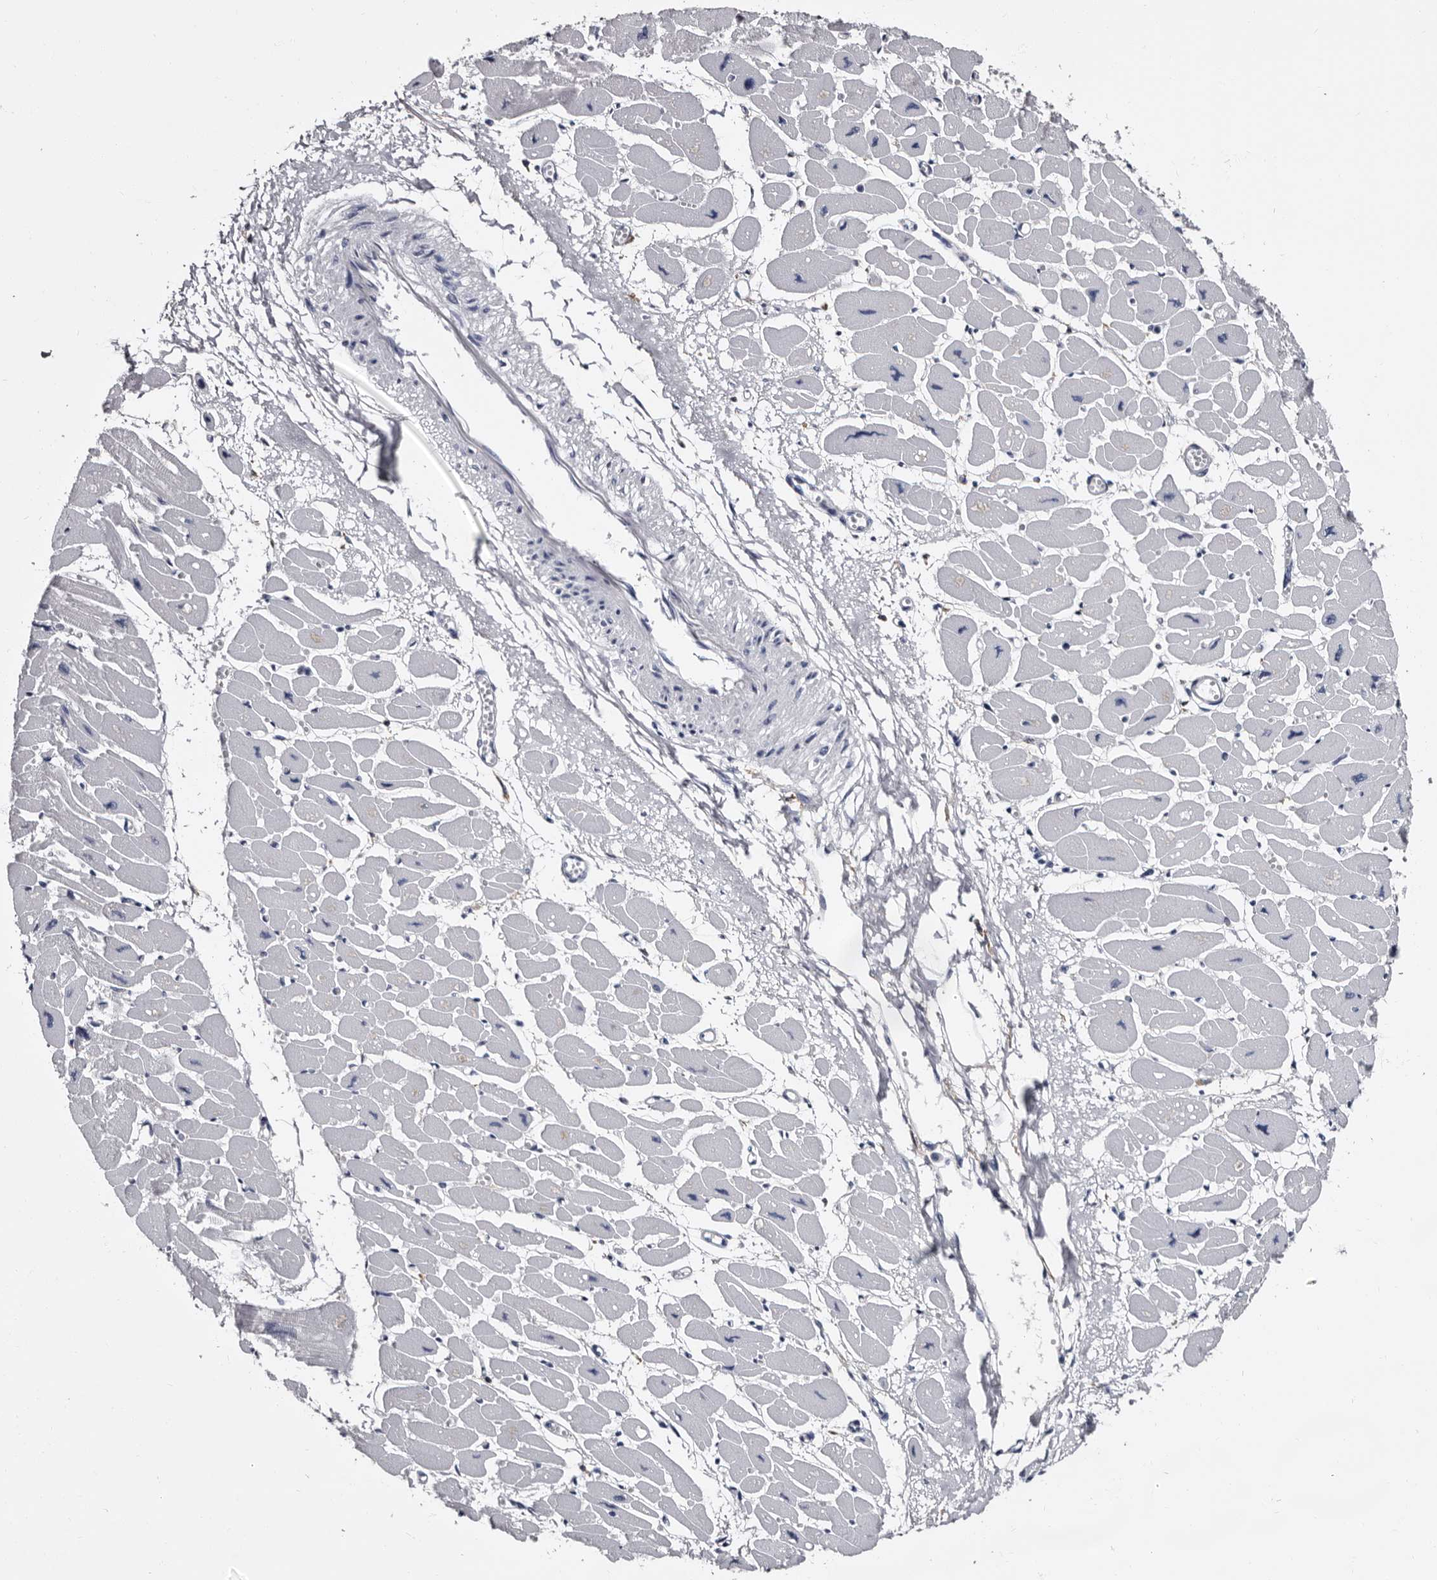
{"staining": {"intensity": "negative", "quantity": "none", "location": "none"}, "tissue": "heart muscle", "cell_type": "Cardiomyocytes", "image_type": "normal", "snomed": [{"axis": "morphology", "description": "Normal tissue, NOS"}, {"axis": "topography", "description": "Heart"}], "caption": "An image of heart muscle stained for a protein exhibits no brown staining in cardiomyocytes. (Brightfield microscopy of DAB (3,3'-diaminobenzidine) immunohistochemistry (IHC) at high magnification).", "gene": "EPB41L3", "patient": {"sex": "female", "age": 54}}